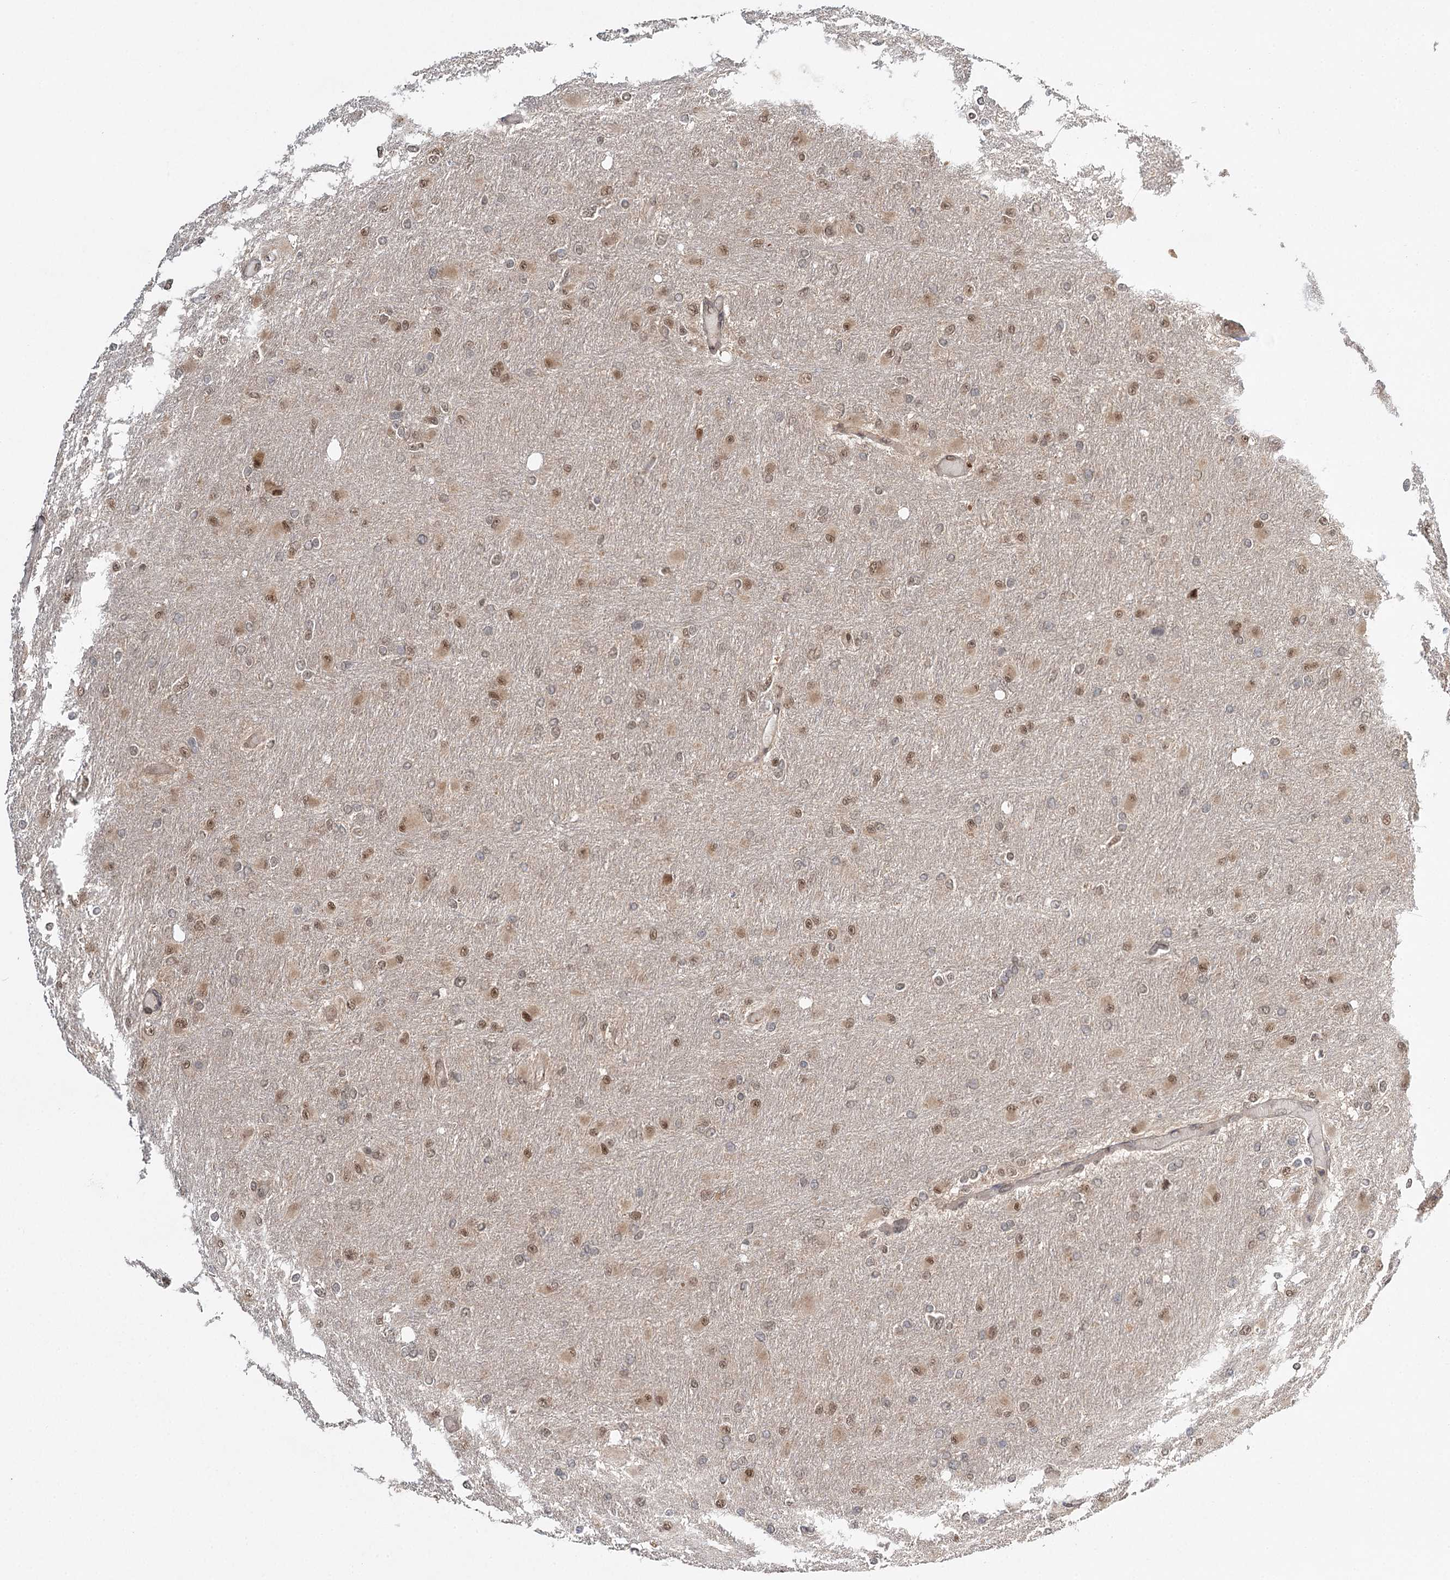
{"staining": {"intensity": "weak", "quantity": ">75%", "location": "nuclear"}, "tissue": "glioma", "cell_type": "Tumor cells", "image_type": "cancer", "snomed": [{"axis": "morphology", "description": "Glioma, malignant, High grade"}, {"axis": "topography", "description": "Cerebral cortex"}], "caption": "Glioma stained with a brown dye demonstrates weak nuclear positive expression in about >75% of tumor cells.", "gene": "N6AMT1", "patient": {"sex": "female", "age": 36}}